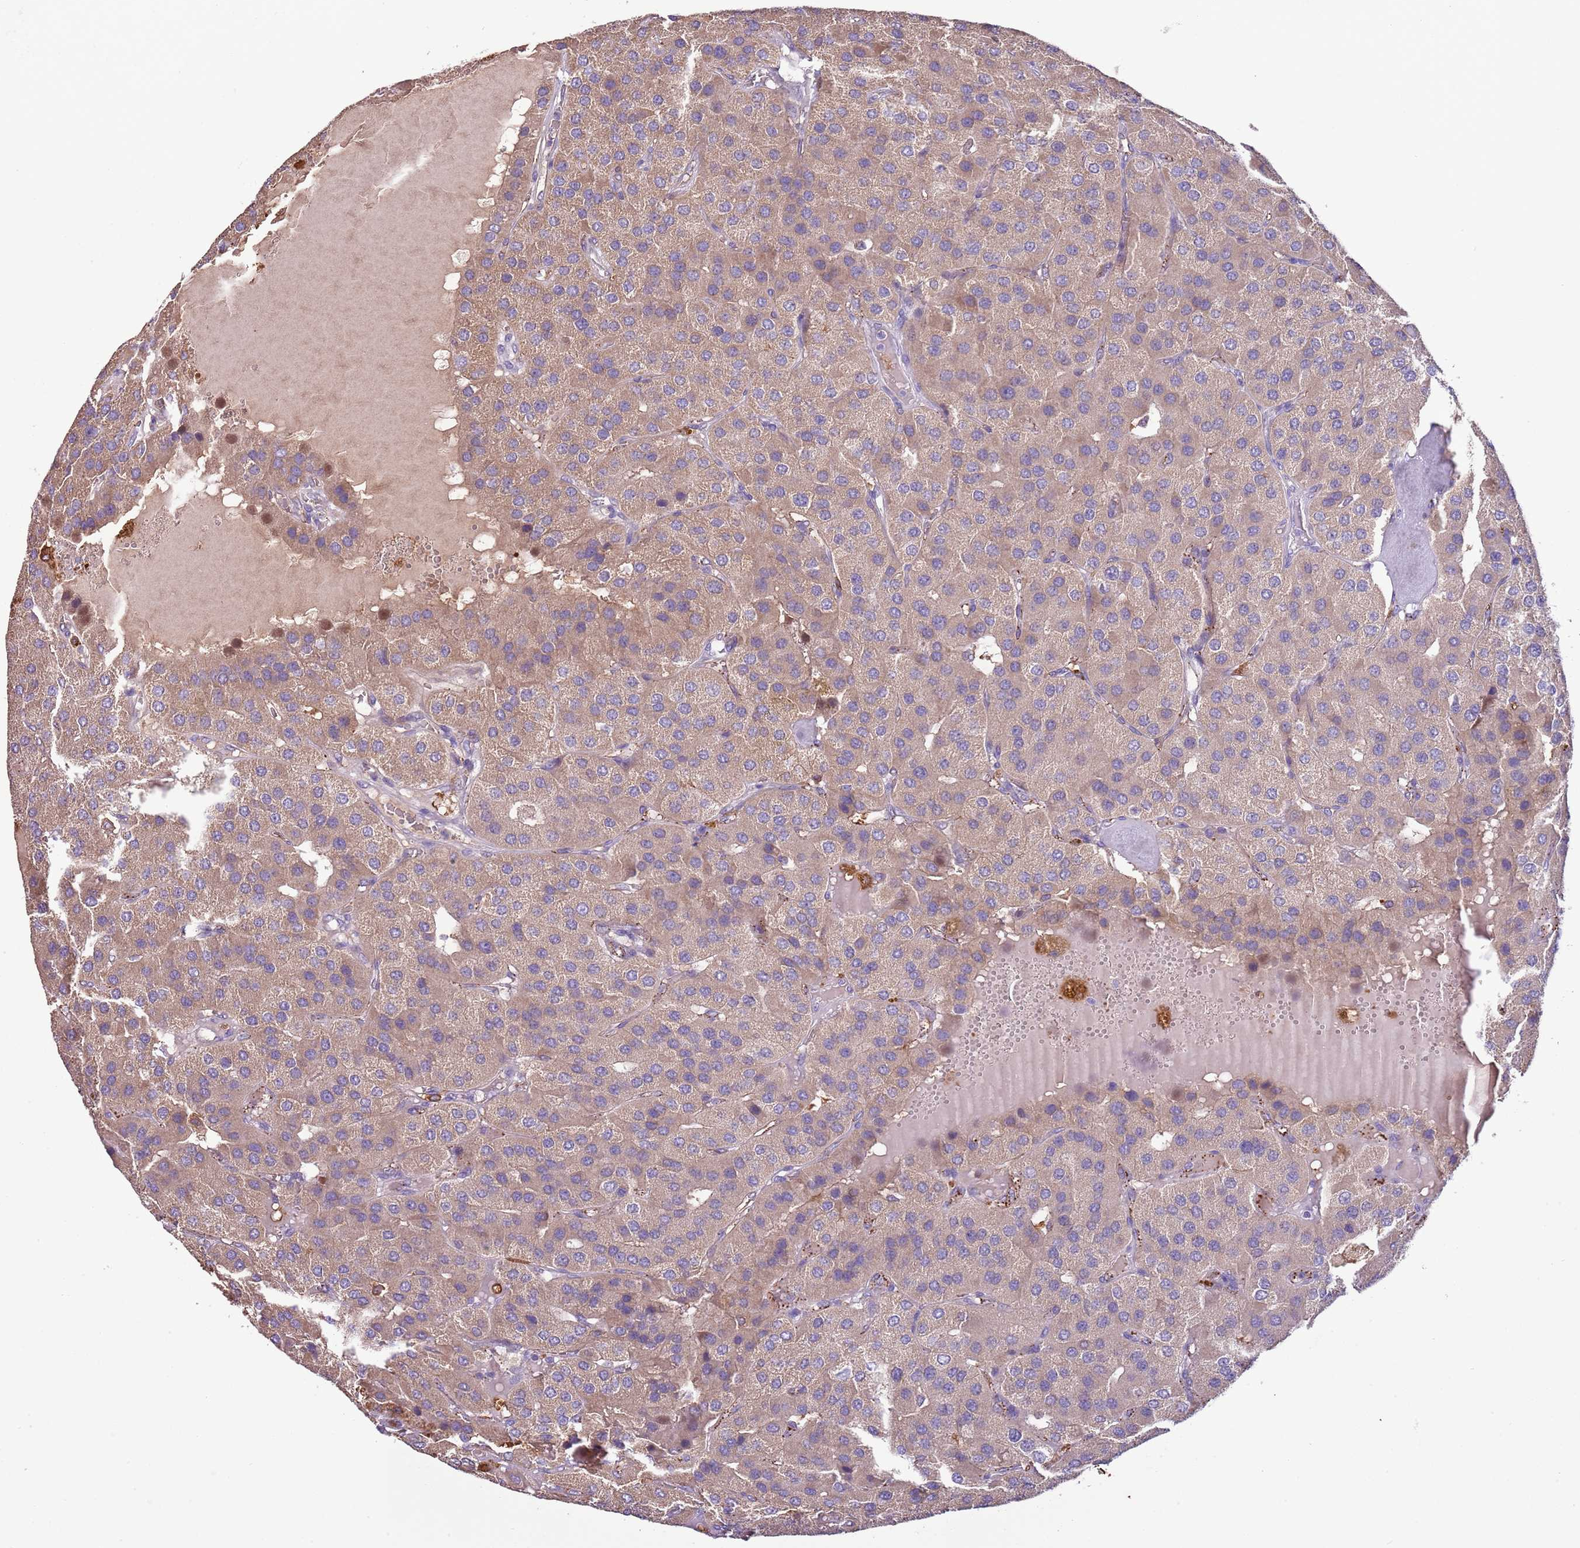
{"staining": {"intensity": "moderate", "quantity": ">75%", "location": "cytoplasmic/membranous"}, "tissue": "parathyroid gland", "cell_type": "Glandular cells", "image_type": "normal", "snomed": [{"axis": "morphology", "description": "Normal tissue, NOS"}, {"axis": "morphology", "description": "Adenoma, NOS"}, {"axis": "topography", "description": "Parathyroid gland"}], "caption": "The histopathology image shows immunohistochemical staining of normal parathyroid gland. There is moderate cytoplasmic/membranous expression is present in about >75% of glandular cells. The protein of interest is shown in brown color, while the nuclei are stained blue.", "gene": "HES3", "patient": {"sex": "female", "age": 86}}